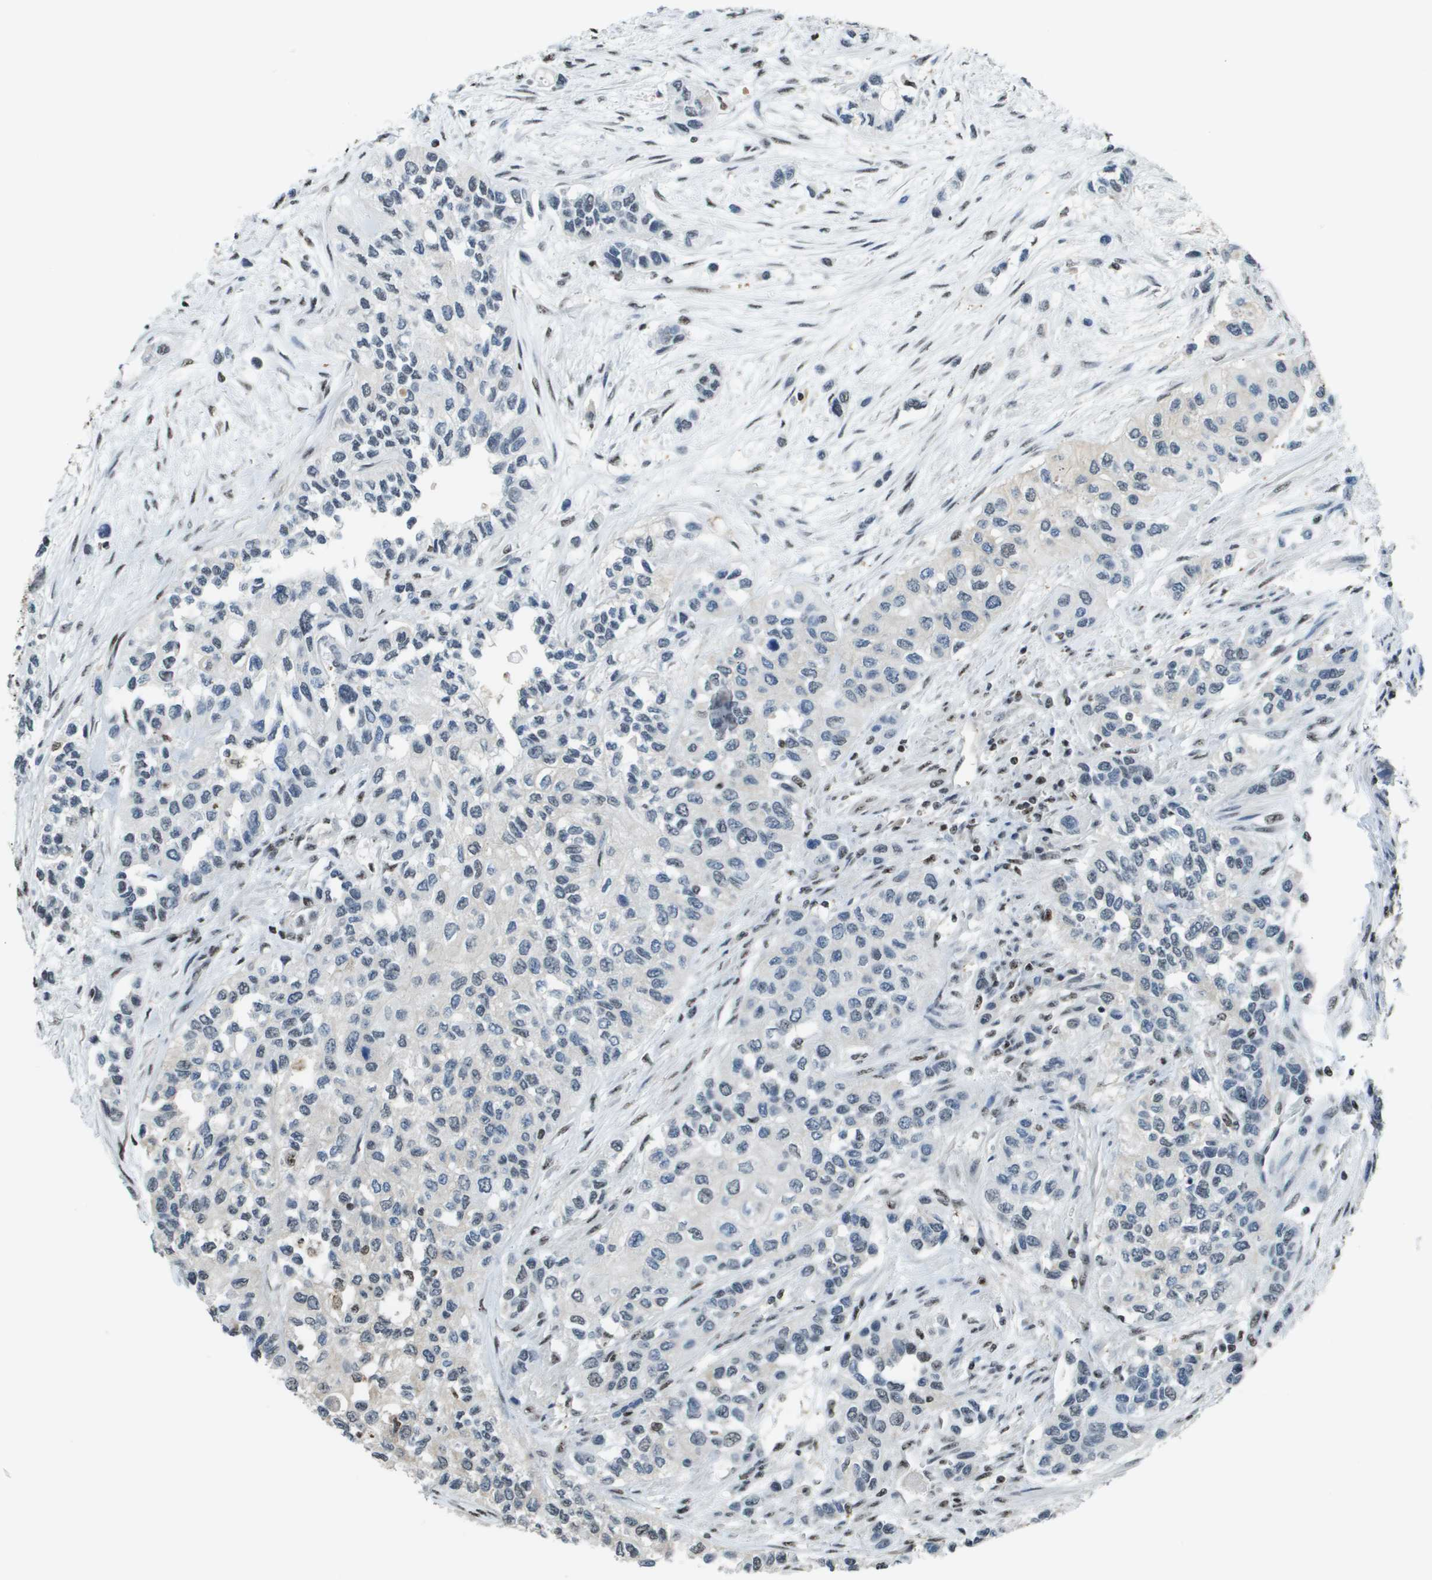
{"staining": {"intensity": "negative", "quantity": "none", "location": "none"}, "tissue": "urothelial cancer", "cell_type": "Tumor cells", "image_type": "cancer", "snomed": [{"axis": "morphology", "description": "Urothelial carcinoma, High grade"}, {"axis": "topography", "description": "Urinary bladder"}], "caption": "There is no significant staining in tumor cells of urothelial cancer.", "gene": "SP100", "patient": {"sex": "female", "age": 56}}